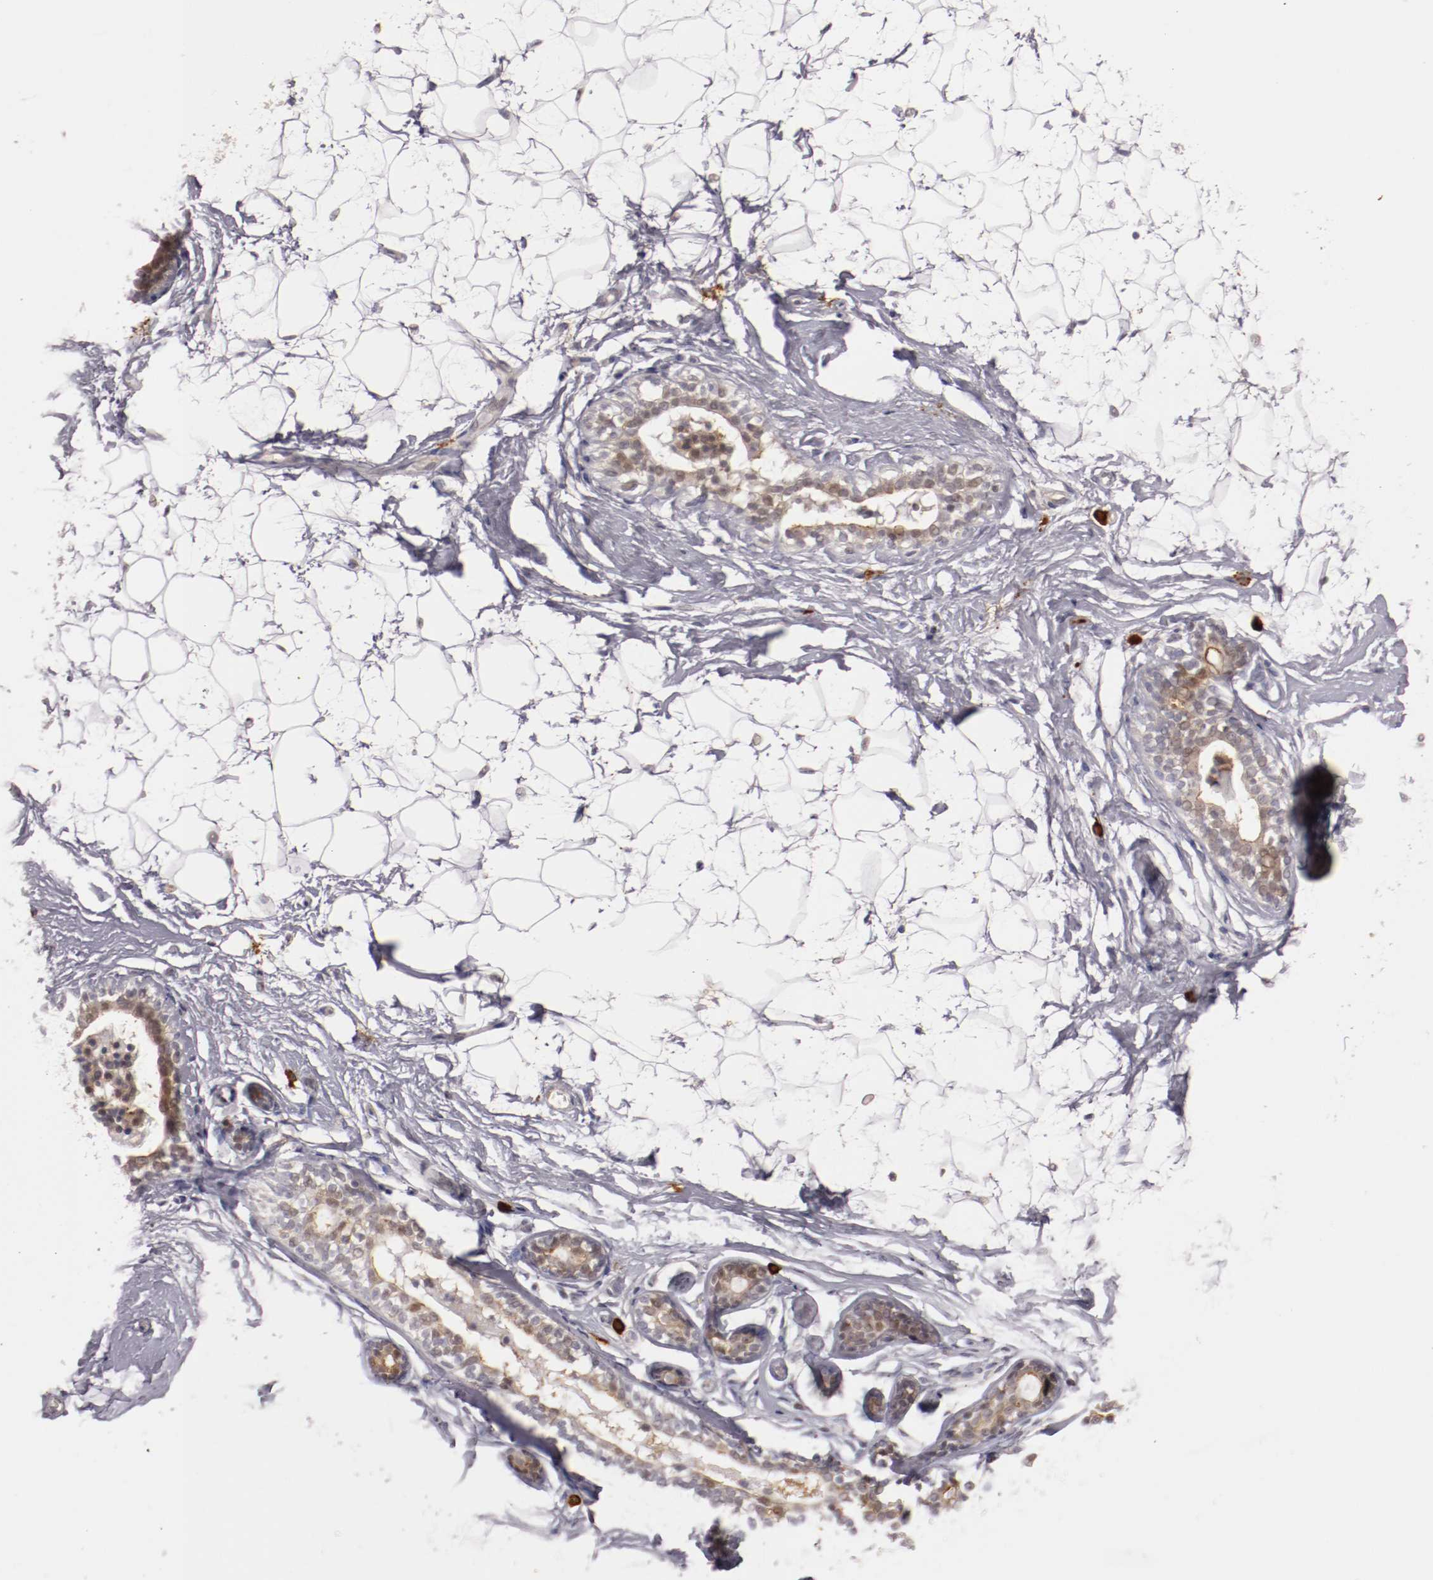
{"staining": {"intensity": "weak", "quantity": ">75%", "location": "cytoplasmic/membranous"}, "tissue": "adipose tissue", "cell_type": "Adipocytes", "image_type": "normal", "snomed": [{"axis": "morphology", "description": "Normal tissue, NOS"}, {"axis": "topography", "description": "Breast"}], "caption": "Adipocytes display low levels of weak cytoplasmic/membranous positivity in approximately >75% of cells in benign human adipose tissue.", "gene": "STX3", "patient": {"sex": "female", "age": 22}}